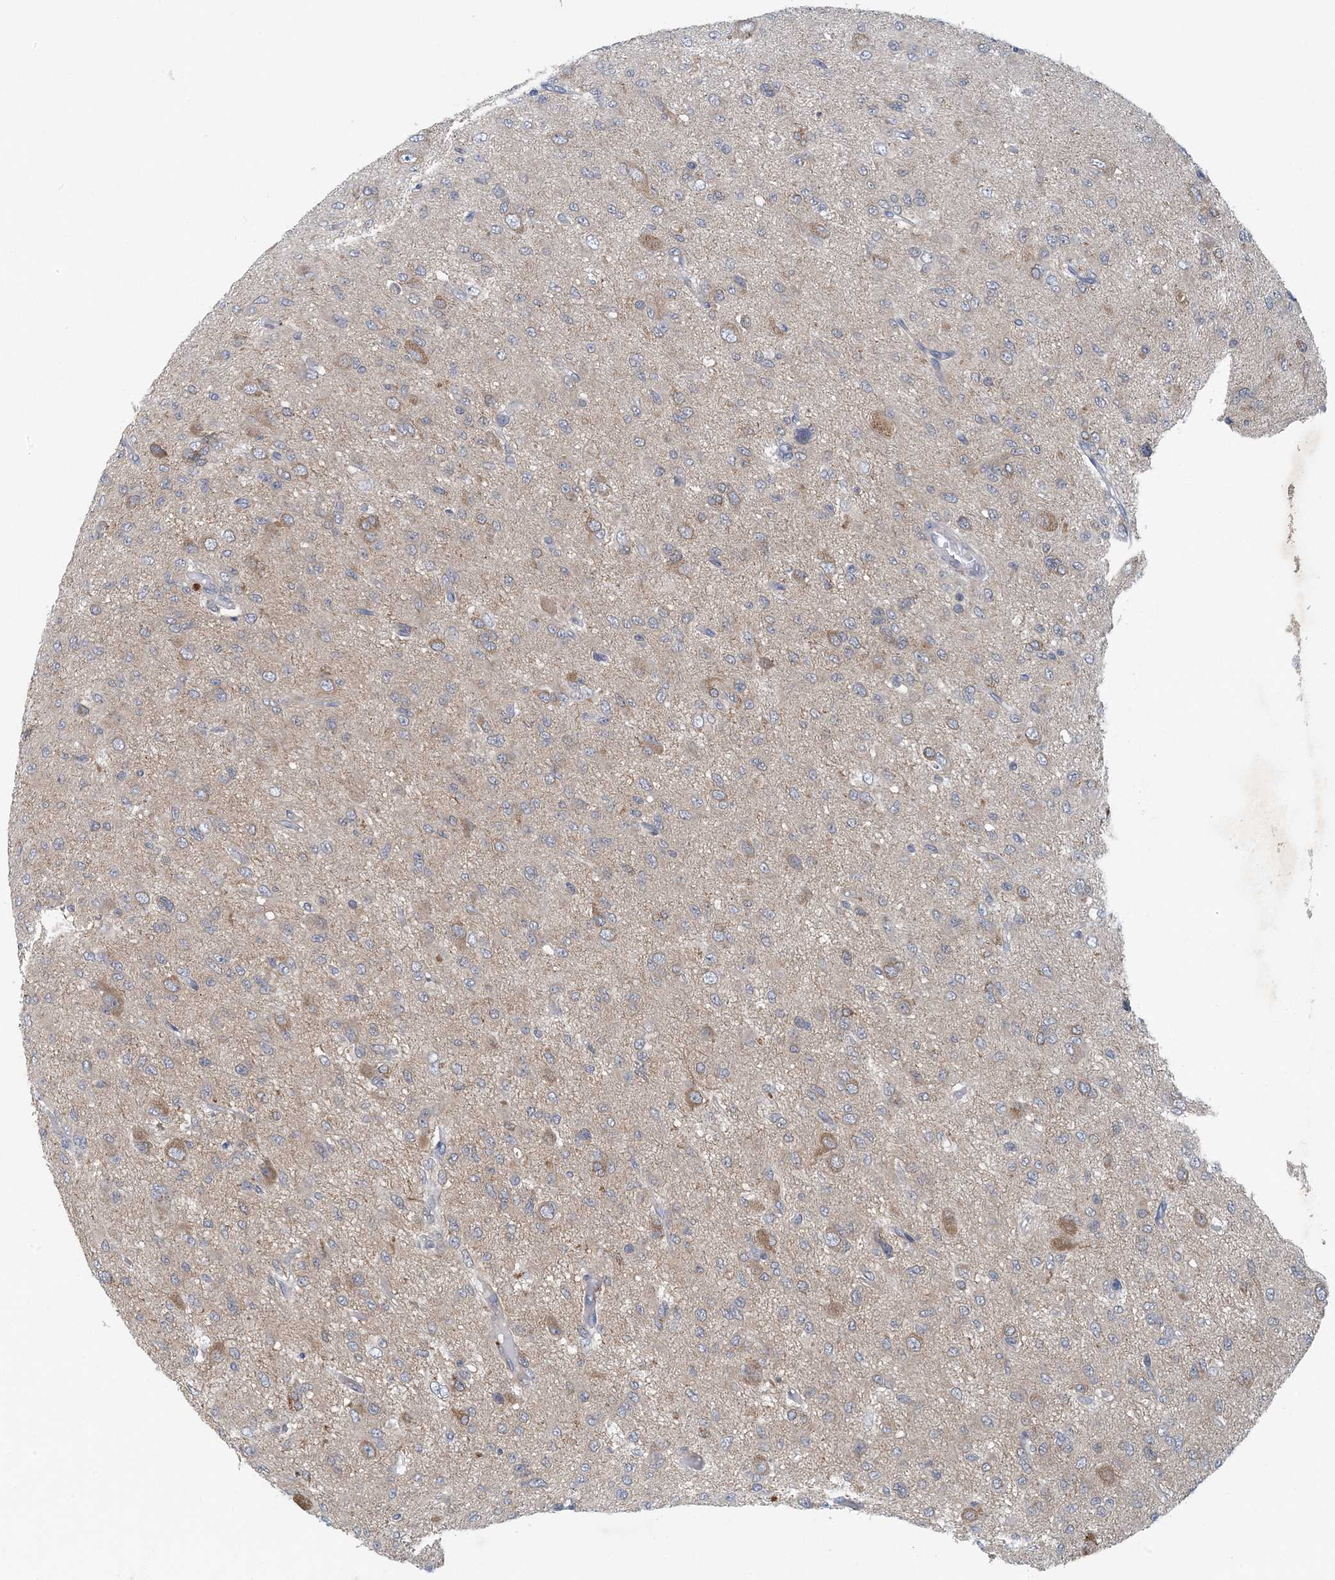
{"staining": {"intensity": "moderate", "quantity": "<25%", "location": "cytoplasmic/membranous"}, "tissue": "glioma", "cell_type": "Tumor cells", "image_type": "cancer", "snomed": [{"axis": "morphology", "description": "Glioma, malignant, High grade"}, {"axis": "topography", "description": "Brain"}], "caption": "Tumor cells display low levels of moderate cytoplasmic/membranous expression in about <25% of cells in human high-grade glioma (malignant).", "gene": "HIKESHI", "patient": {"sex": "female", "age": 59}}